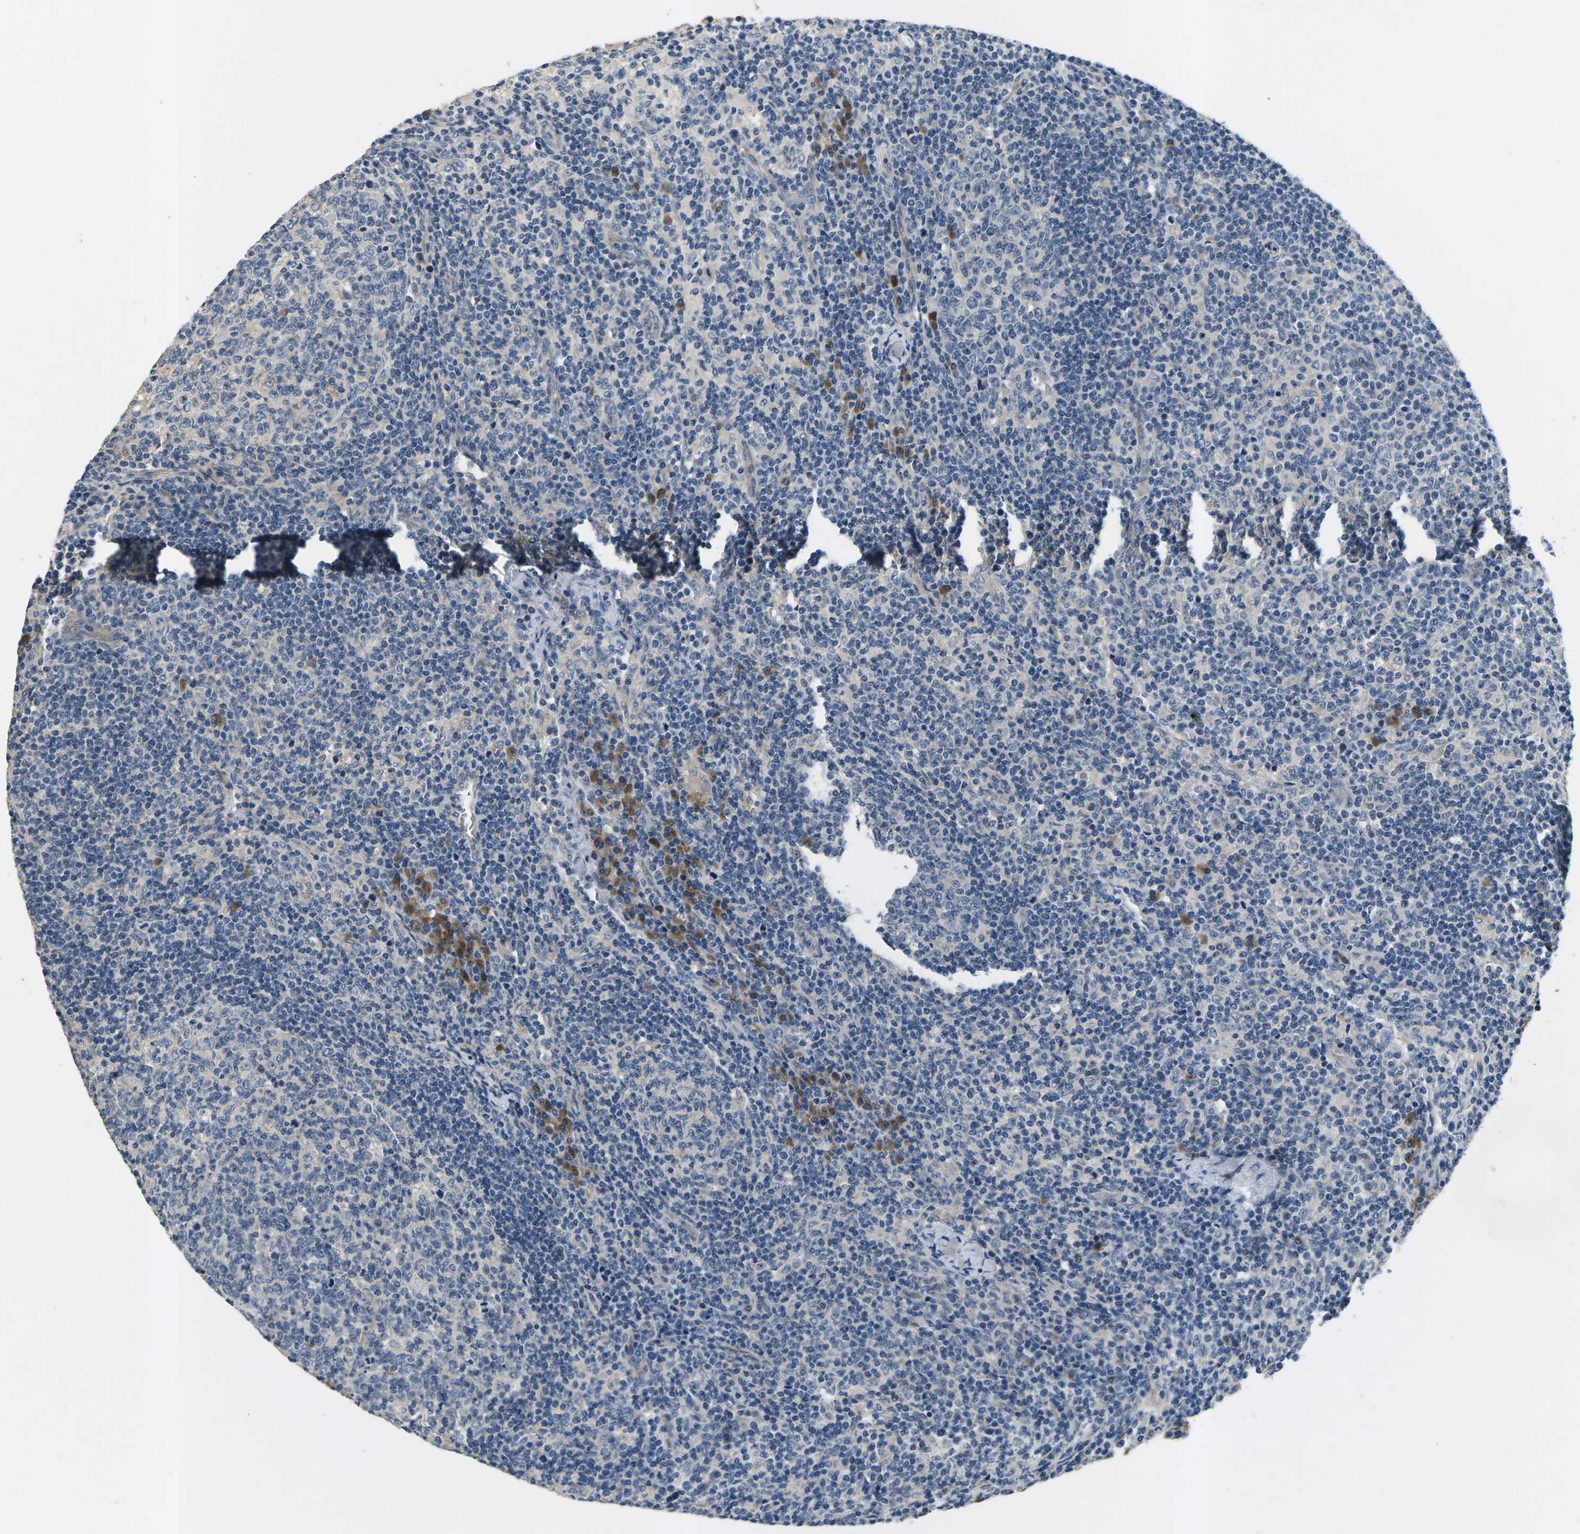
{"staining": {"intensity": "weak", "quantity": "<25%", "location": "cytoplasmic/membranous"}, "tissue": "lymph node", "cell_type": "Germinal center cells", "image_type": "normal", "snomed": [{"axis": "morphology", "description": "Normal tissue, NOS"}, {"axis": "morphology", "description": "Inflammation, NOS"}, {"axis": "topography", "description": "Lymph node"}], "caption": "This is an immunohistochemistry (IHC) micrograph of benign human lymph node. There is no positivity in germinal center cells.", "gene": "ERGIC3", "patient": {"sex": "male", "age": 55}}